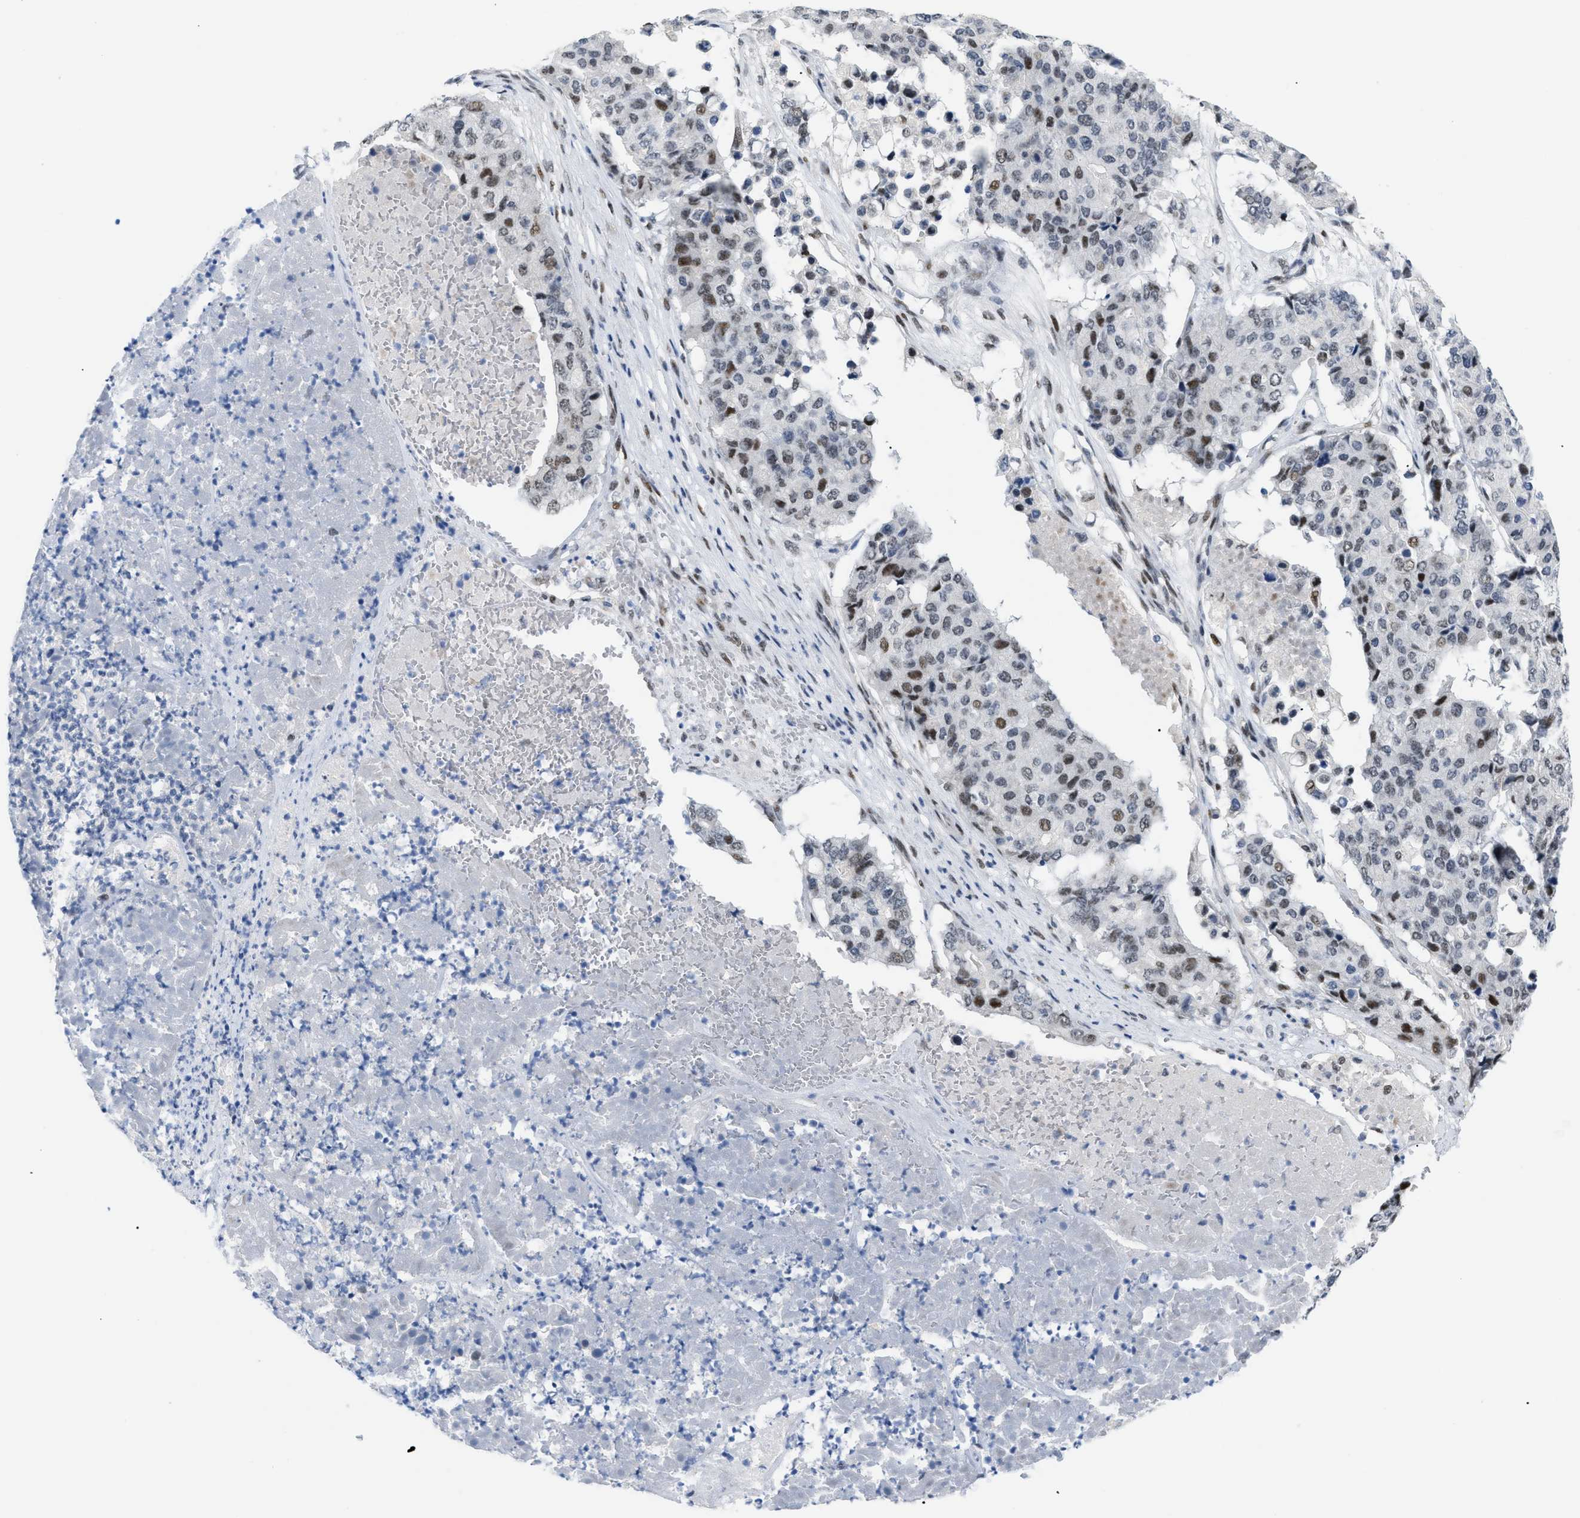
{"staining": {"intensity": "moderate", "quantity": ">75%", "location": "nuclear"}, "tissue": "pancreatic cancer", "cell_type": "Tumor cells", "image_type": "cancer", "snomed": [{"axis": "morphology", "description": "Adenocarcinoma, NOS"}, {"axis": "topography", "description": "Pancreas"}], "caption": "Protein staining shows moderate nuclear positivity in approximately >75% of tumor cells in pancreatic cancer.", "gene": "MED1", "patient": {"sex": "male", "age": 50}}